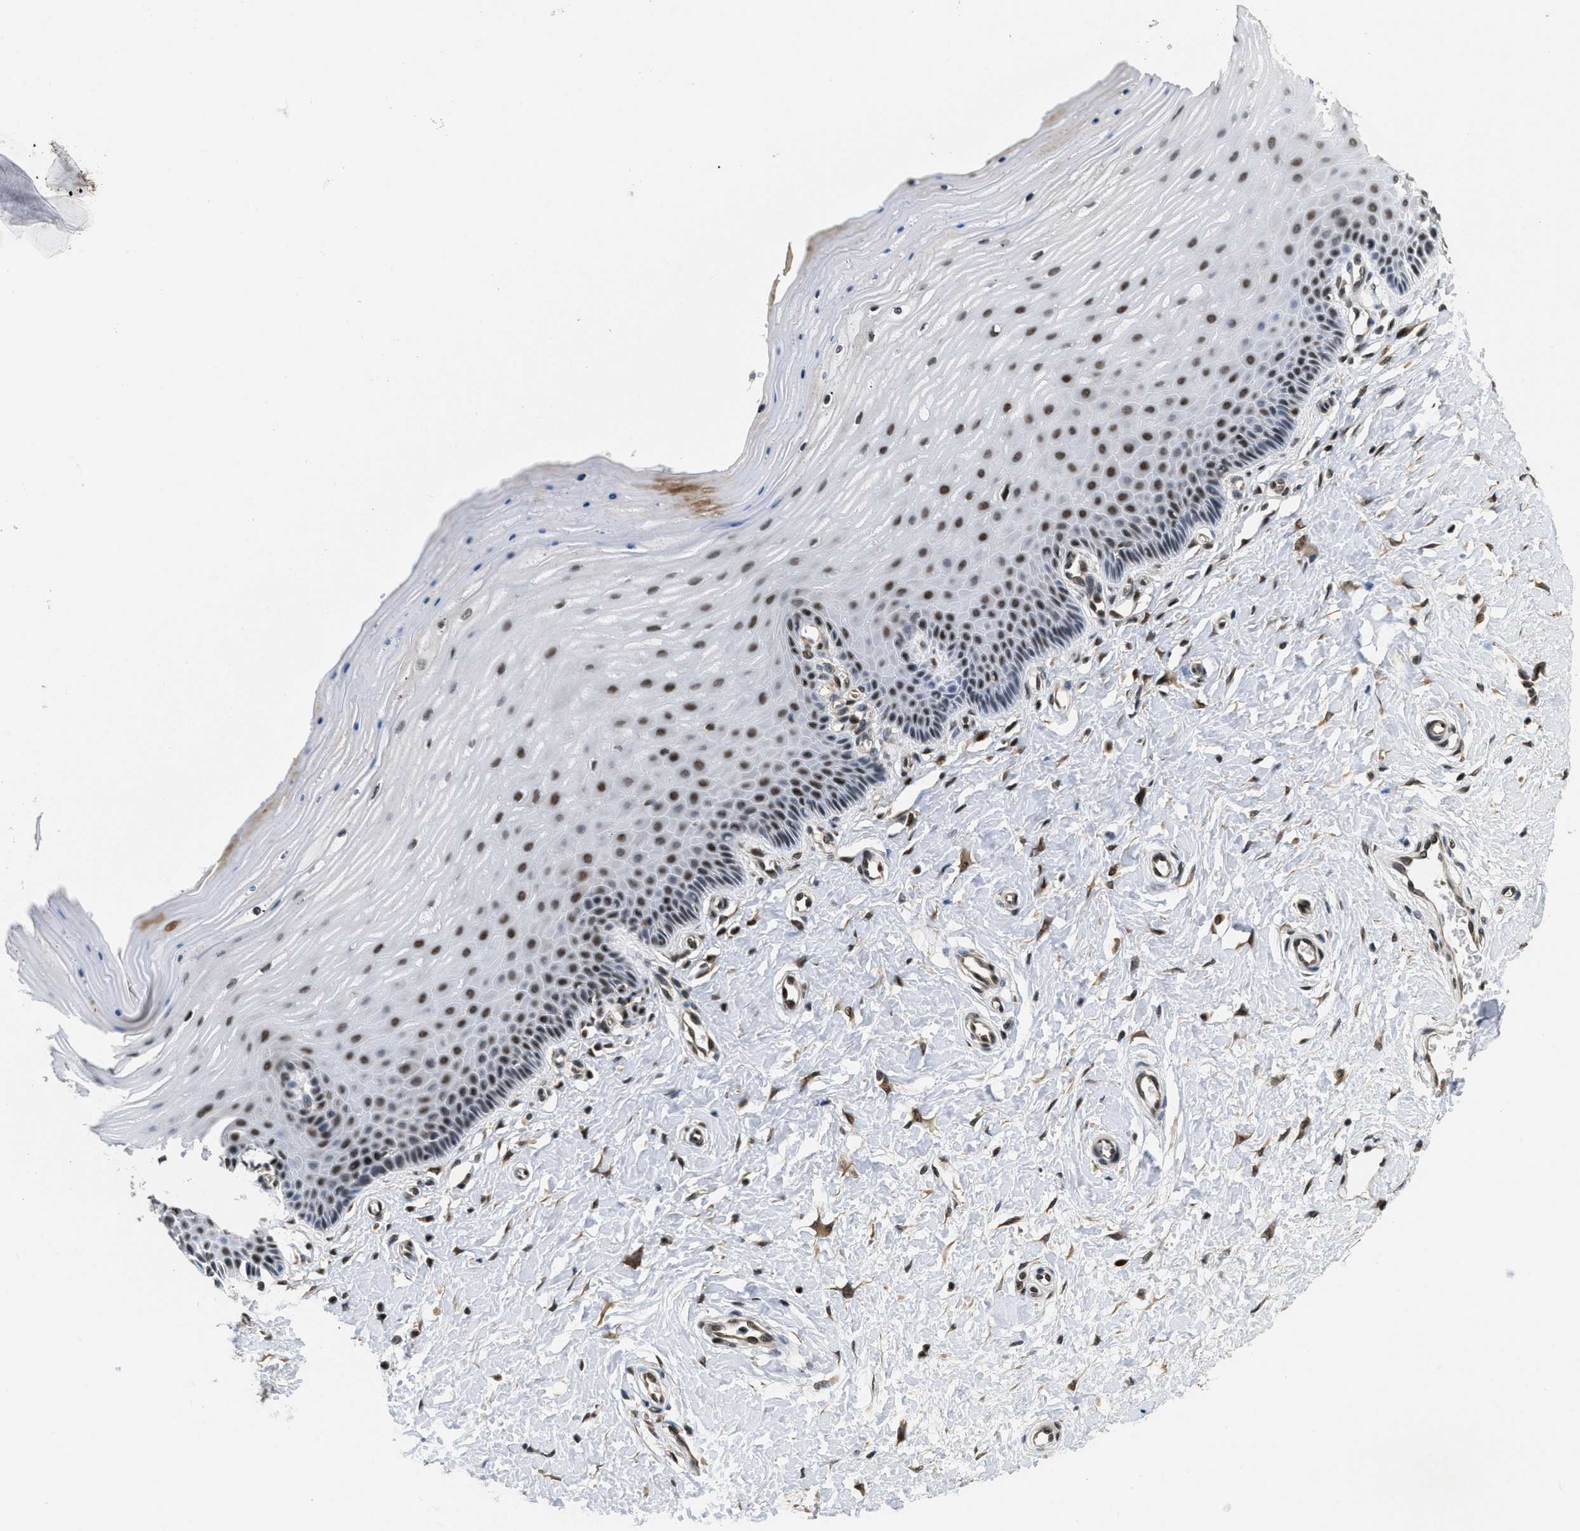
{"staining": {"intensity": "strong", "quantity": ">75%", "location": "nuclear"}, "tissue": "cervix", "cell_type": "Squamous epithelial cells", "image_type": "normal", "snomed": [{"axis": "morphology", "description": "Normal tissue, NOS"}, {"axis": "topography", "description": "Cervix"}], "caption": "A brown stain shows strong nuclear expression of a protein in squamous epithelial cells of unremarkable human cervix.", "gene": "CUL4B", "patient": {"sex": "female", "age": 55}}